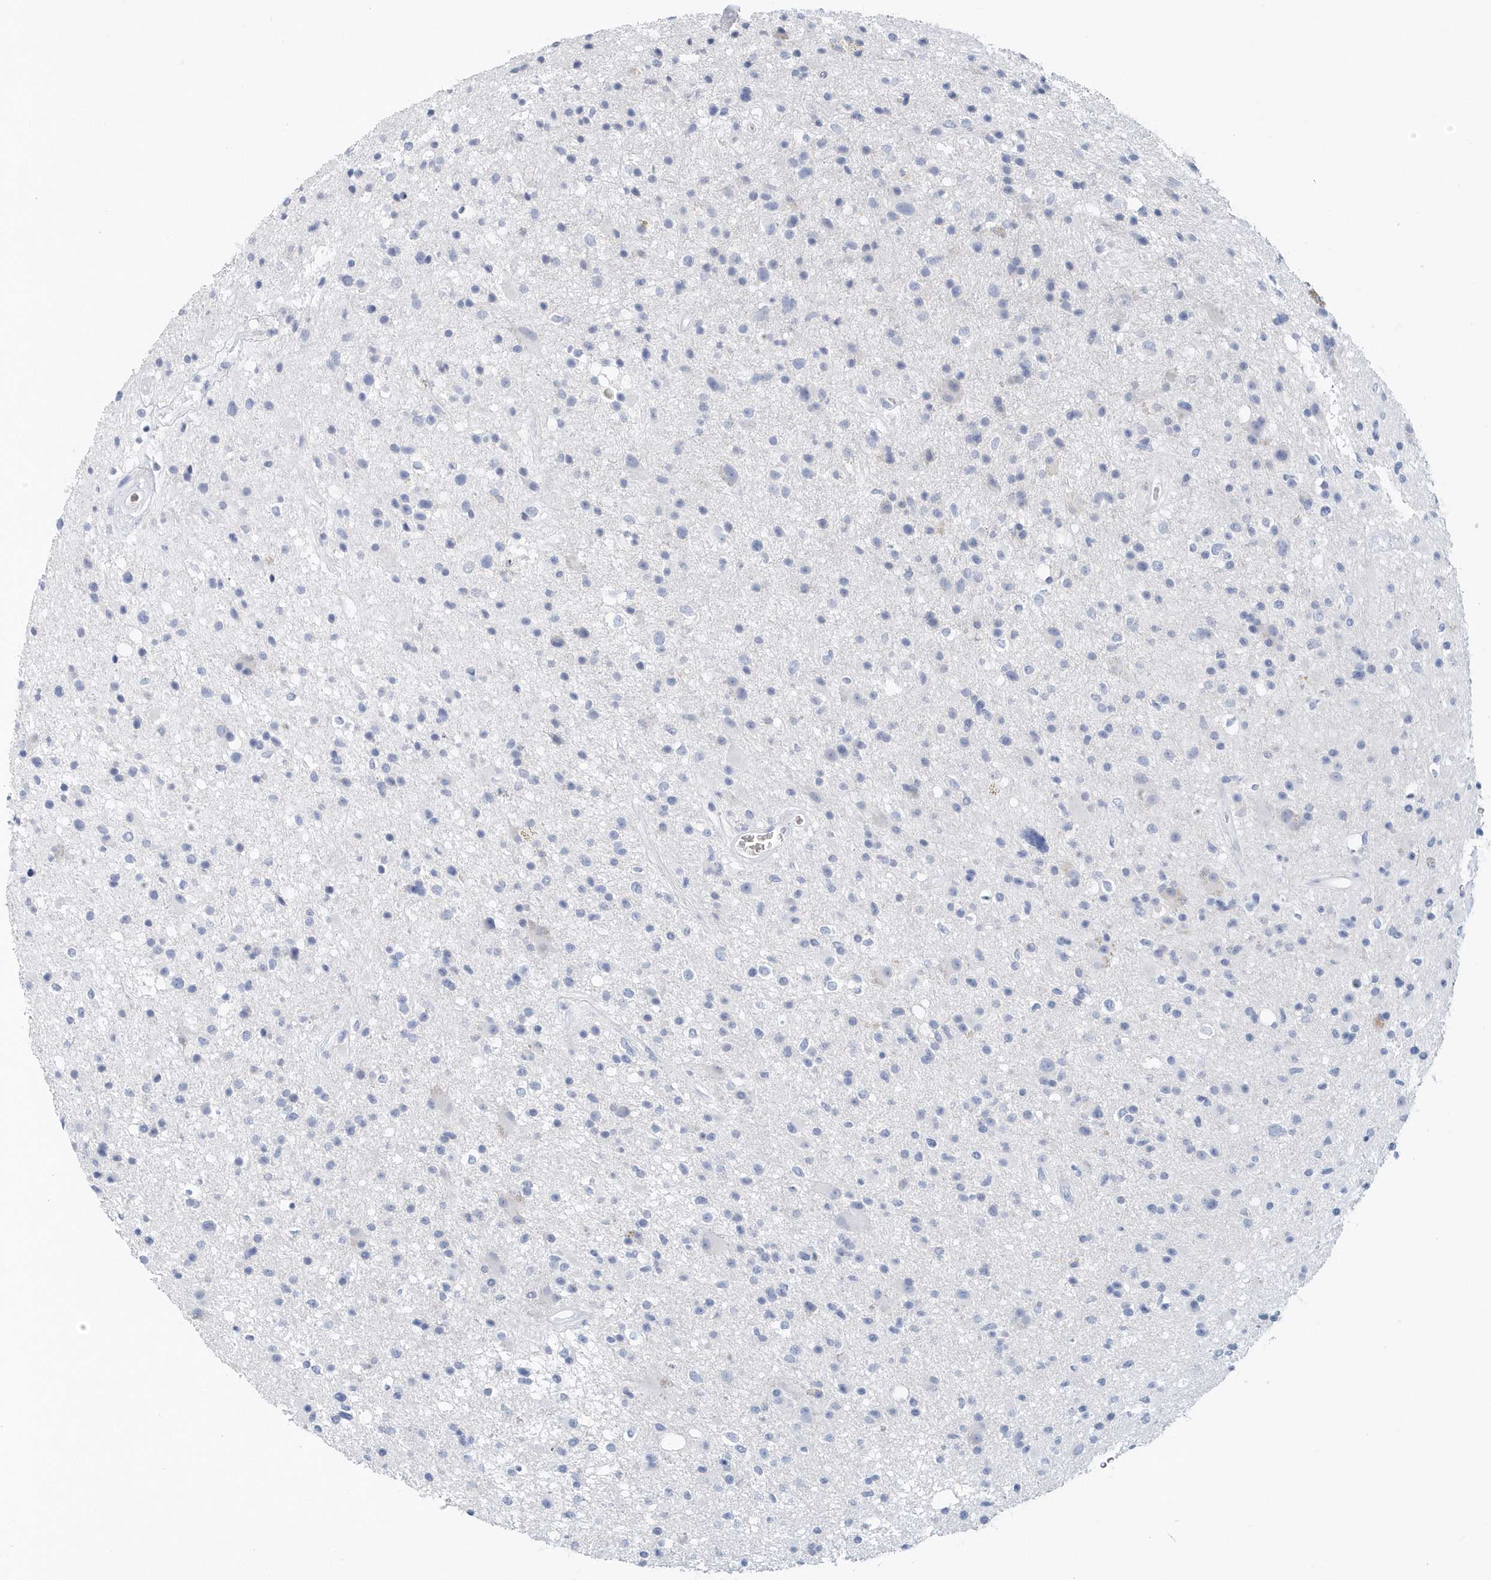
{"staining": {"intensity": "negative", "quantity": "none", "location": "none"}, "tissue": "glioma", "cell_type": "Tumor cells", "image_type": "cancer", "snomed": [{"axis": "morphology", "description": "Glioma, malignant, High grade"}, {"axis": "topography", "description": "Brain"}], "caption": "This is an IHC histopathology image of human malignant glioma (high-grade). There is no expression in tumor cells.", "gene": "HBA2", "patient": {"sex": "male", "age": 33}}